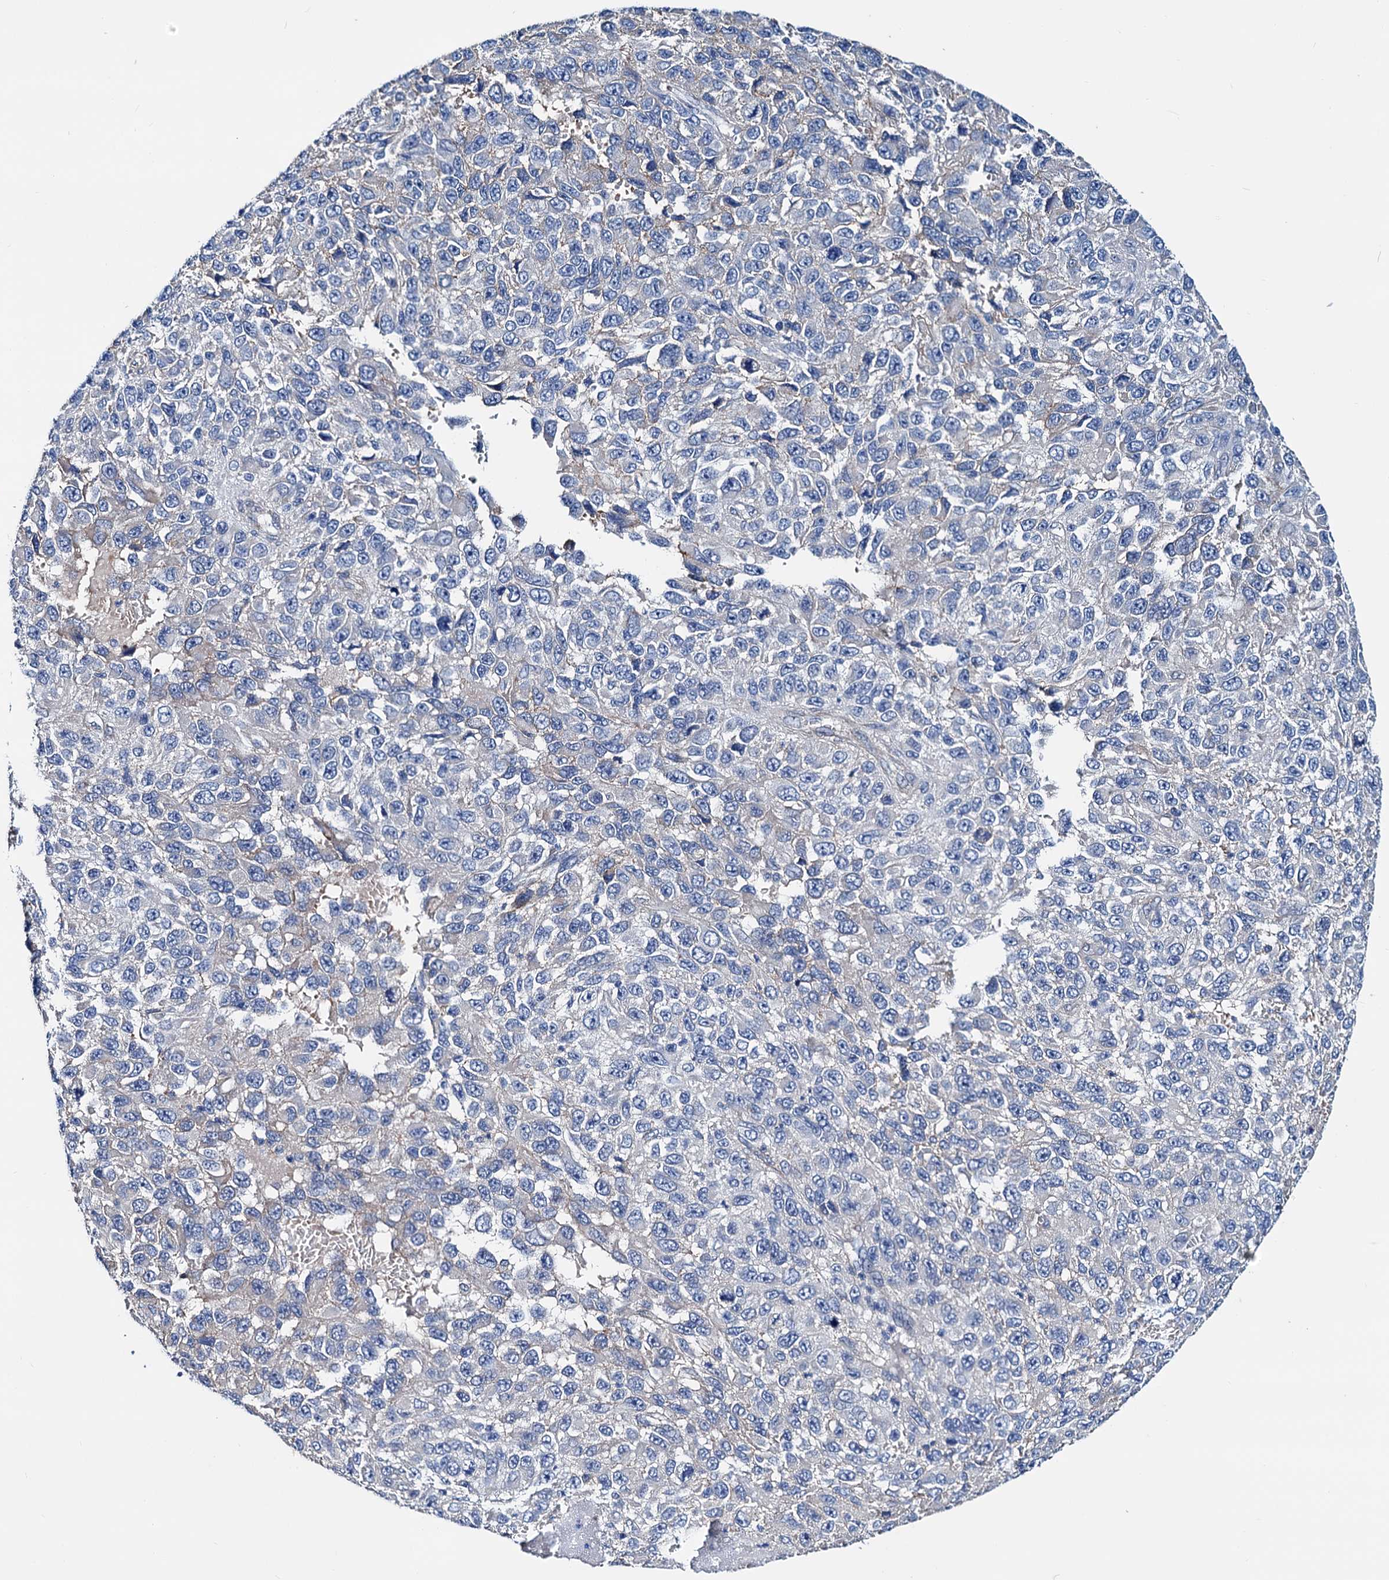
{"staining": {"intensity": "negative", "quantity": "none", "location": "none"}, "tissue": "melanoma", "cell_type": "Tumor cells", "image_type": "cancer", "snomed": [{"axis": "morphology", "description": "Normal tissue, NOS"}, {"axis": "morphology", "description": "Malignant melanoma, NOS"}, {"axis": "topography", "description": "Skin"}], "caption": "Image shows no significant protein positivity in tumor cells of malignant melanoma.", "gene": "GCOM1", "patient": {"sex": "female", "age": 96}}